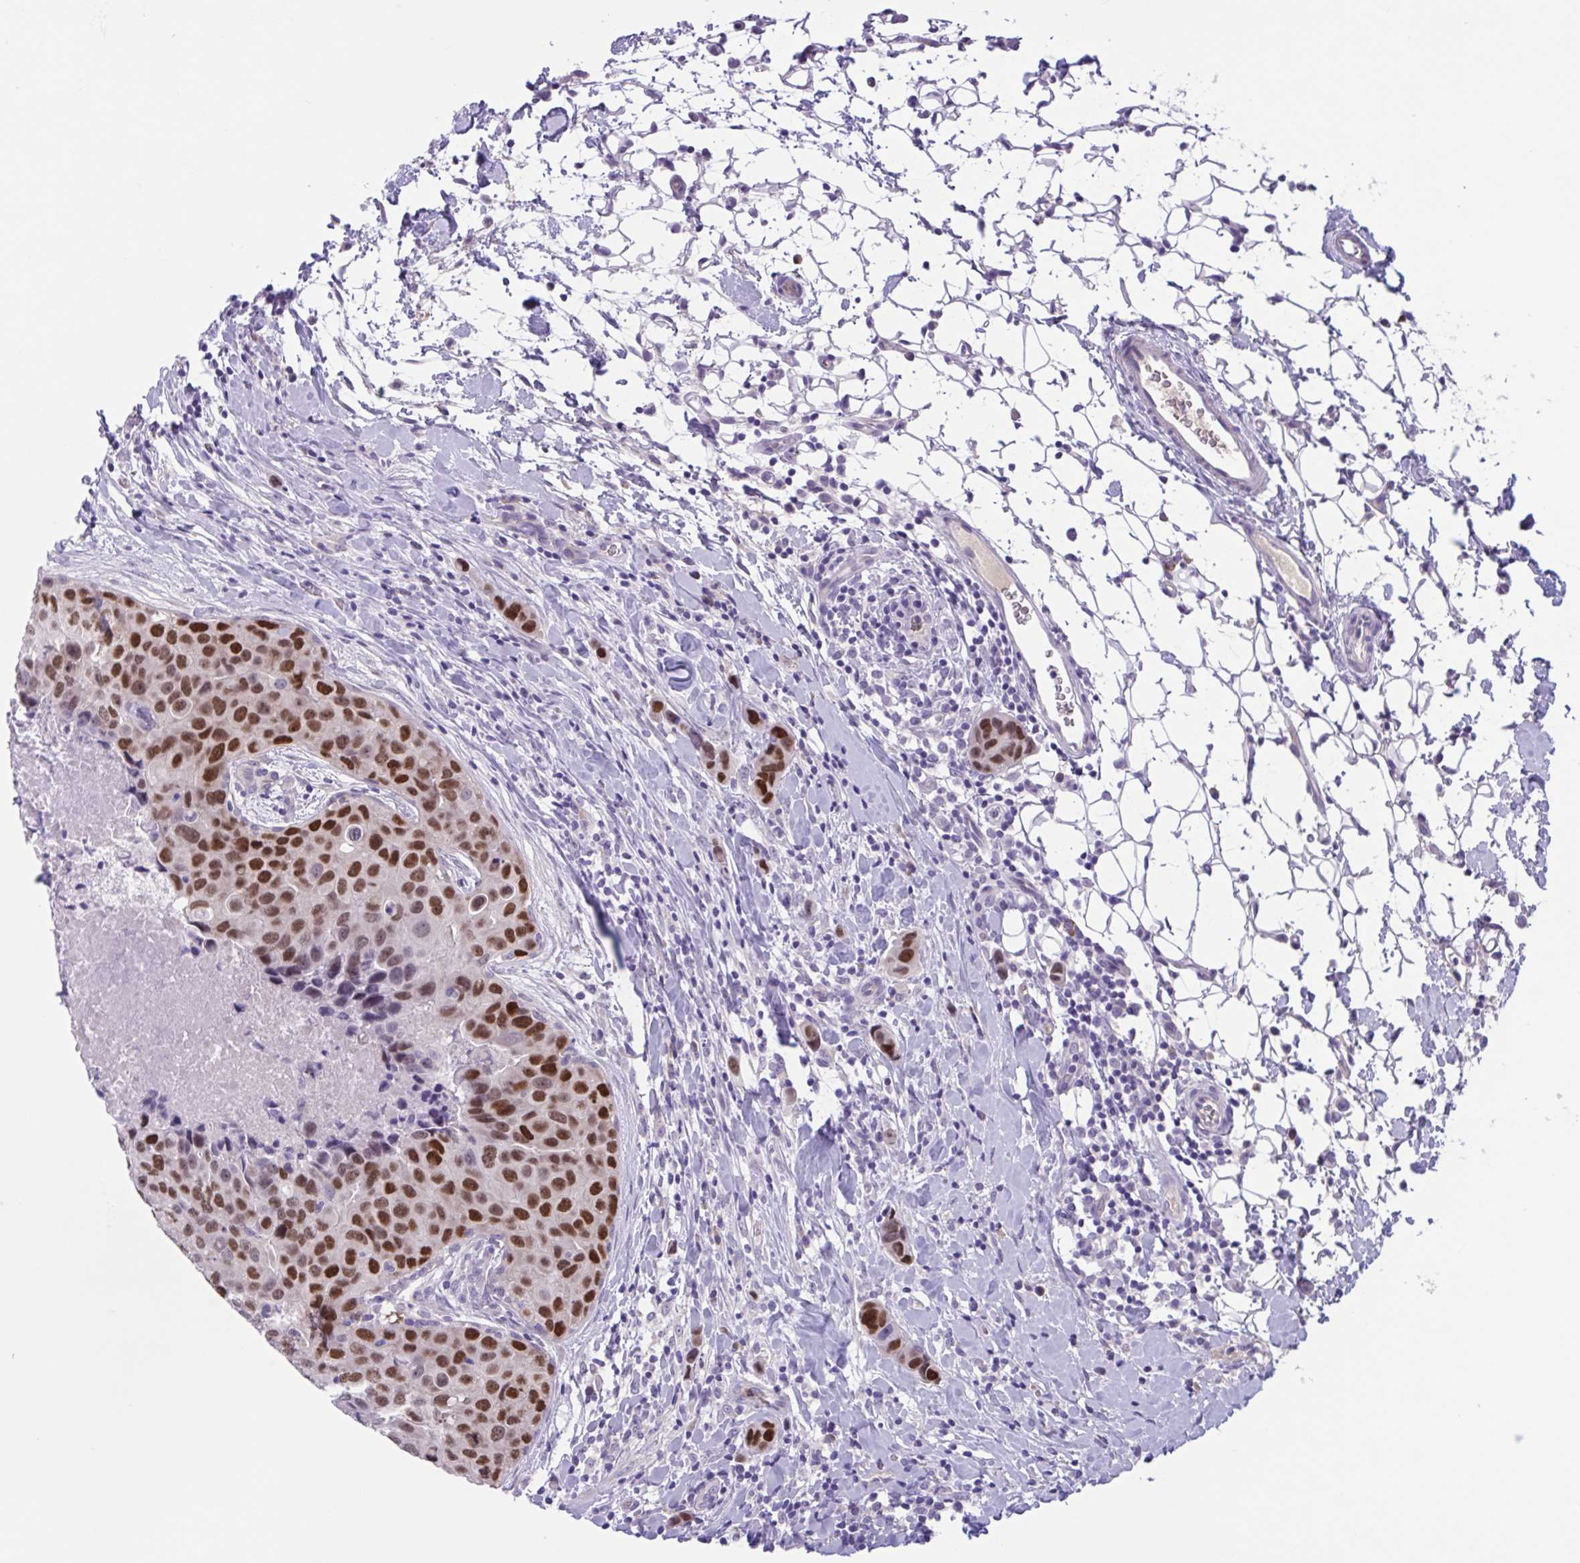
{"staining": {"intensity": "strong", "quantity": ">75%", "location": "nuclear"}, "tissue": "breast cancer", "cell_type": "Tumor cells", "image_type": "cancer", "snomed": [{"axis": "morphology", "description": "Duct carcinoma"}, {"axis": "topography", "description": "Breast"}], "caption": "A photomicrograph of breast invasive ductal carcinoma stained for a protein reveals strong nuclear brown staining in tumor cells. (brown staining indicates protein expression, while blue staining denotes nuclei).", "gene": "WNT9B", "patient": {"sex": "female", "age": 24}}